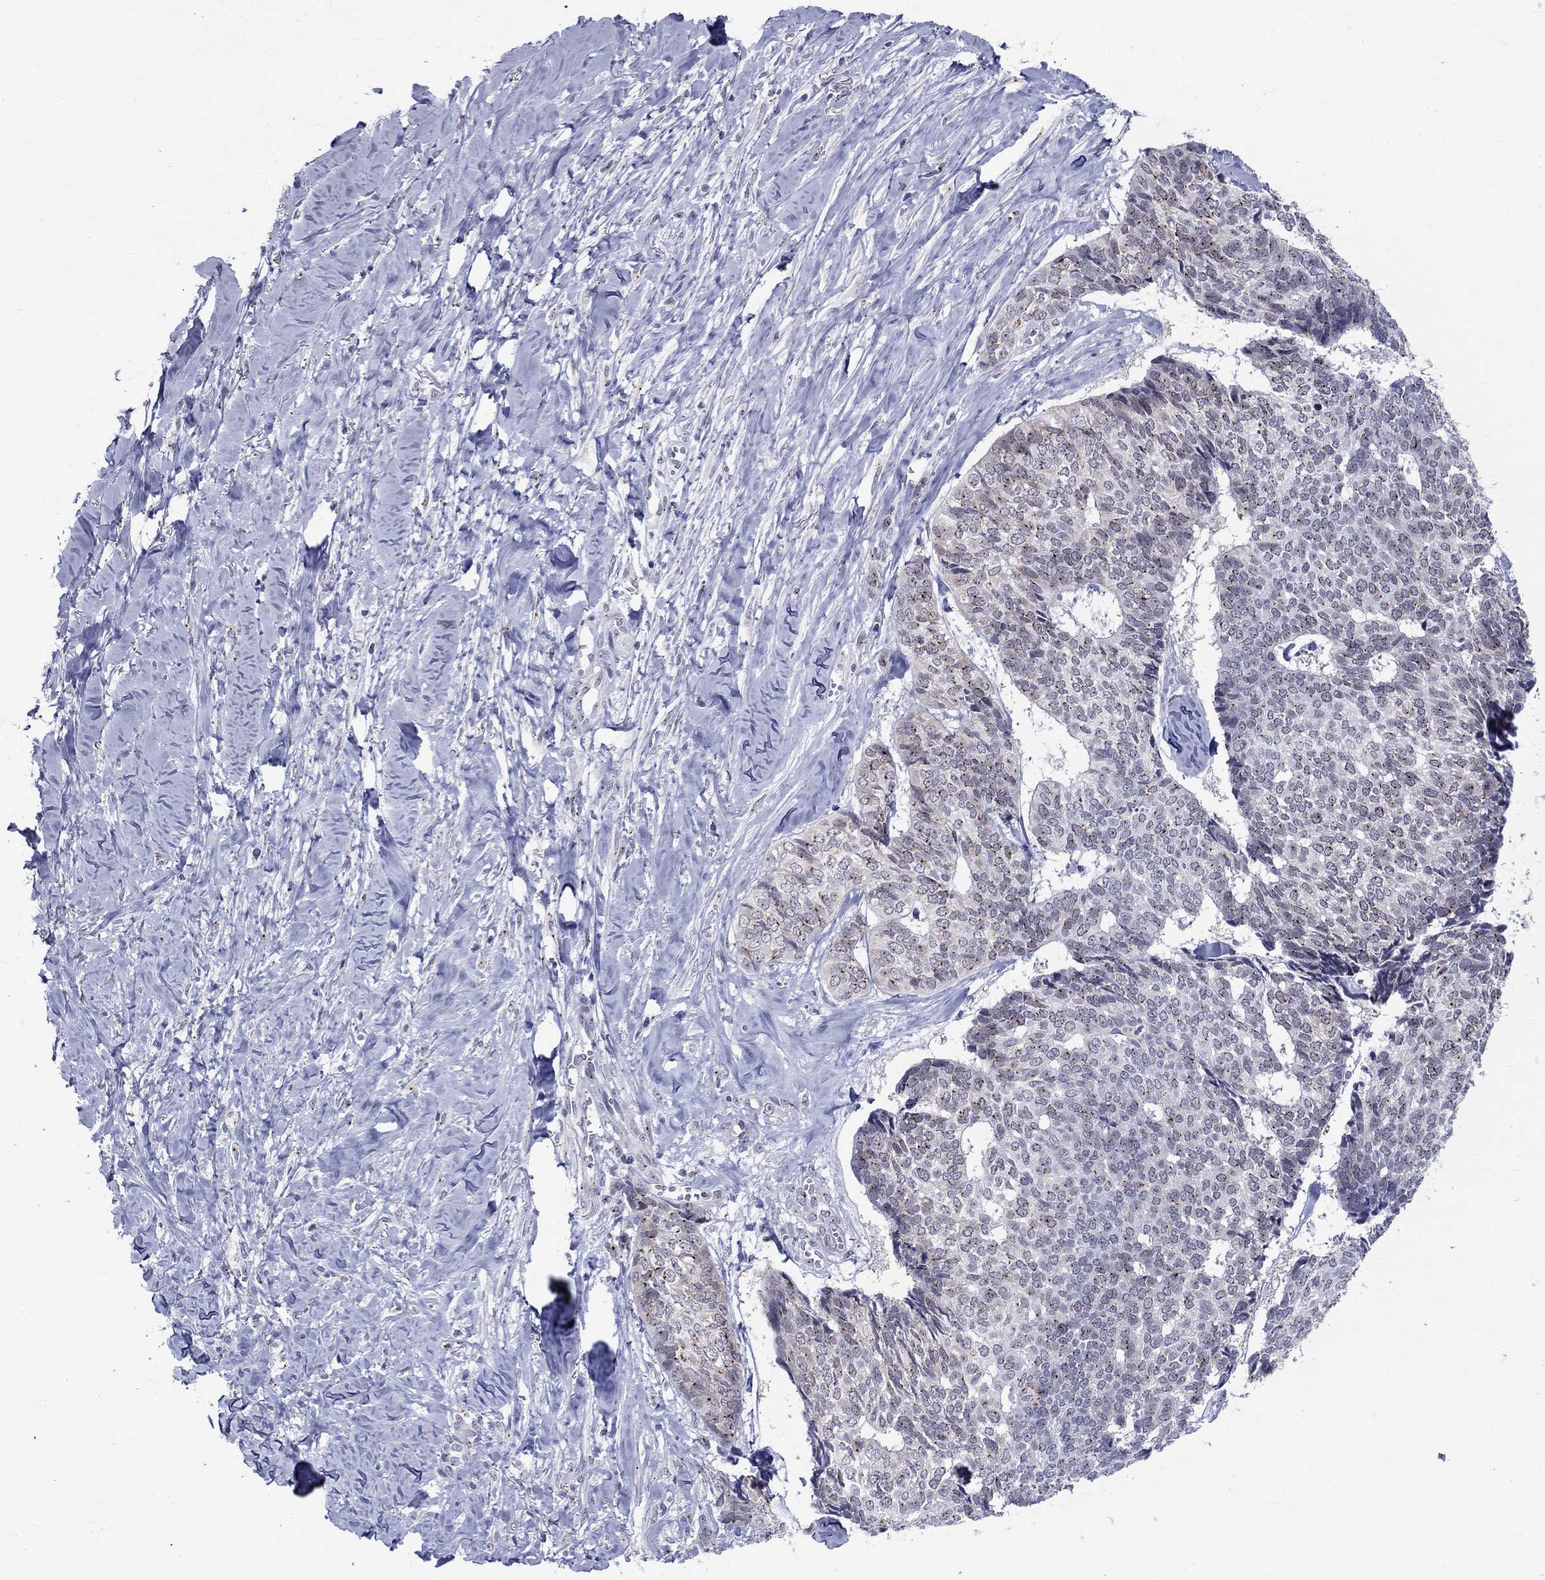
{"staining": {"intensity": "negative", "quantity": "none", "location": "none"}, "tissue": "skin cancer", "cell_type": "Tumor cells", "image_type": "cancer", "snomed": [{"axis": "morphology", "description": "Basal cell carcinoma"}, {"axis": "topography", "description": "Skin"}], "caption": "DAB immunohistochemical staining of human skin basal cell carcinoma exhibits no significant positivity in tumor cells.", "gene": "CEP43", "patient": {"sex": "male", "age": 86}}